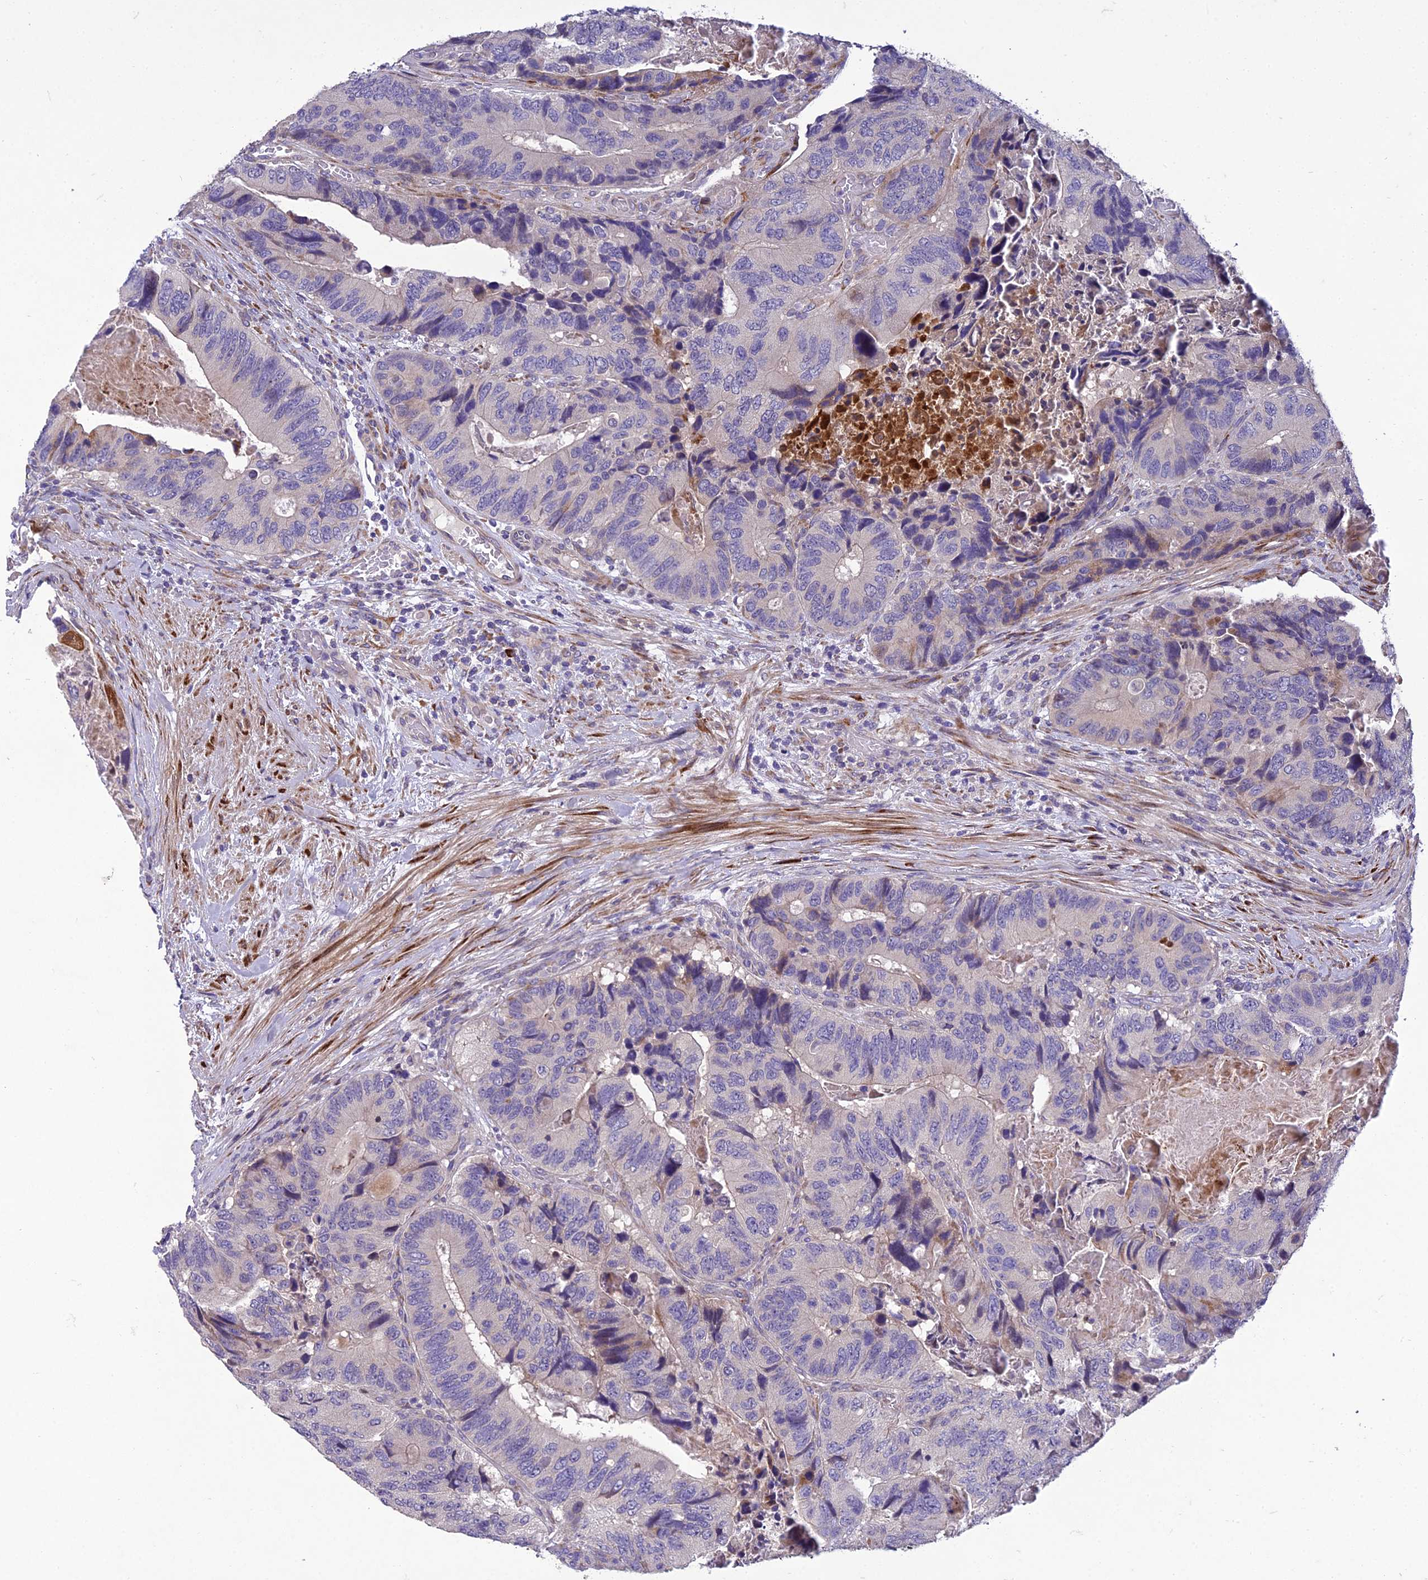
{"staining": {"intensity": "negative", "quantity": "none", "location": "none"}, "tissue": "colorectal cancer", "cell_type": "Tumor cells", "image_type": "cancer", "snomed": [{"axis": "morphology", "description": "Adenocarcinoma, NOS"}, {"axis": "topography", "description": "Colon"}], "caption": "IHC of human colorectal adenocarcinoma reveals no positivity in tumor cells. (DAB (3,3'-diaminobenzidine) IHC visualized using brightfield microscopy, high magnification).", "gene": "ADIPOR2", "patient": {"sex": "male", "age": 84}}